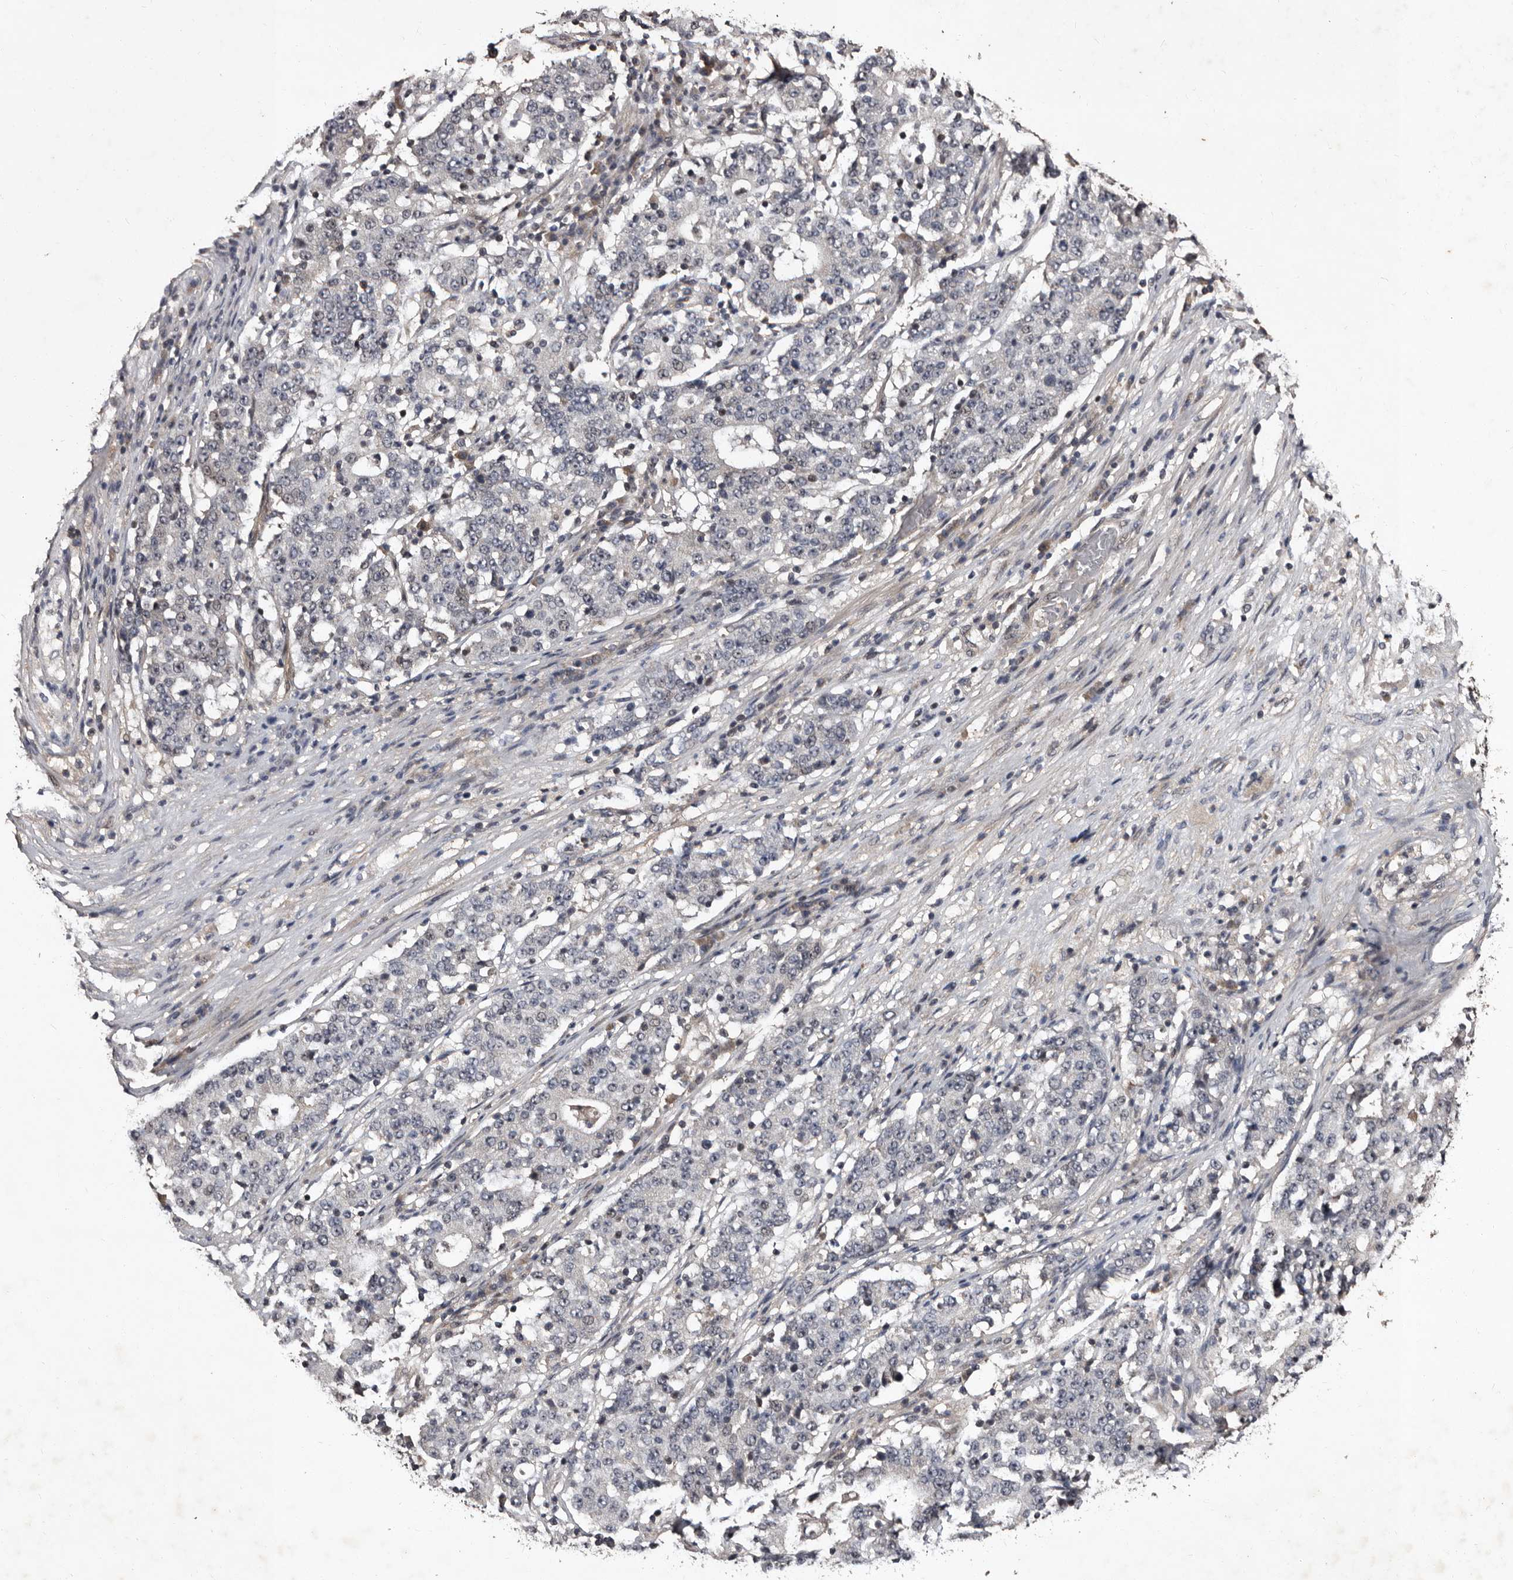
{"staining": {"intensity": "negative", "quantity": "none", "location": "none"}, "tissue": "stomach cancer", "cell_type": "Tumor cells", "image_type": "cancer", "snomed": [{"axis": "morphology", "description": "Adenocarcinoma, NOS"}, {"axis": "topography", "description": "Stomach"}], "caption": "Immunohistochemistry (IHC) of human stomach adenocarcinoma shows no staining in tumor cells.", "gene": "MKRN3", "patient": {"sex": "male", "age": 59}}